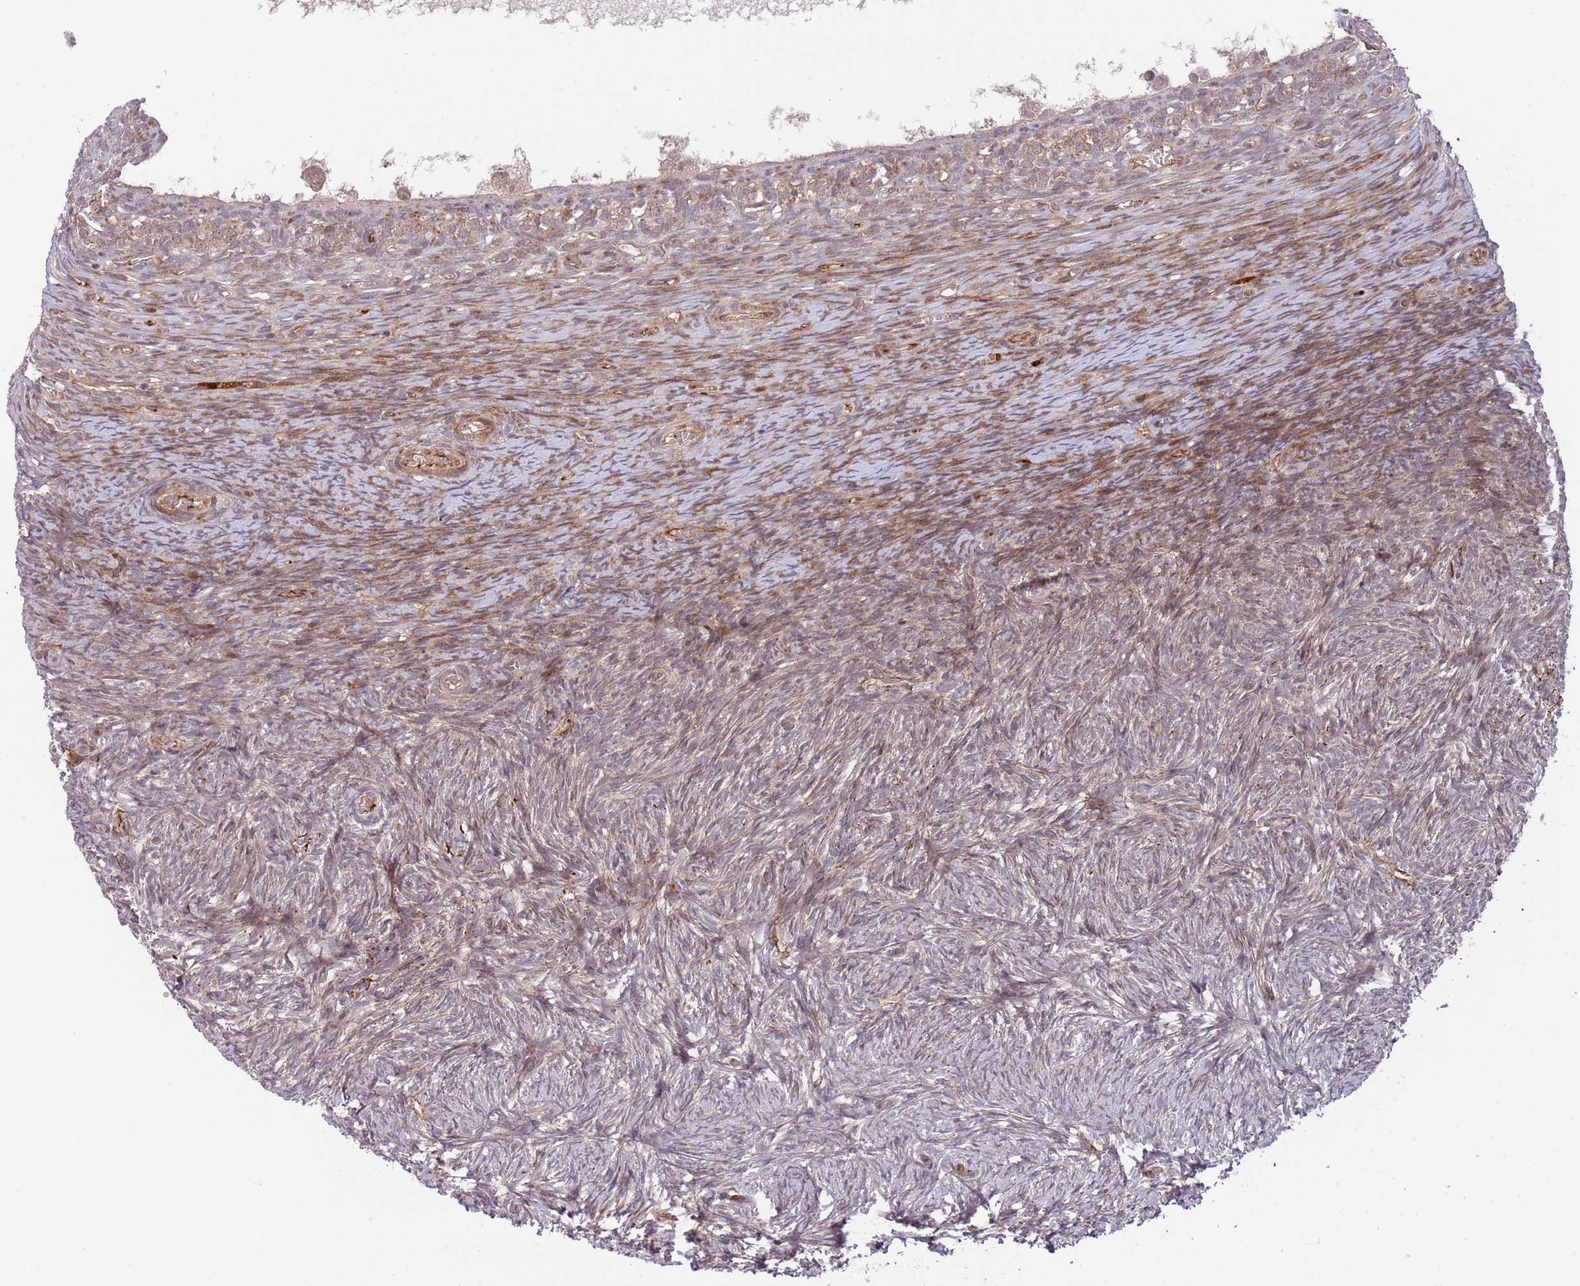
{"staining": {"intensity": "weak", "quantity": "25%-75%", "location": "cytoplasmic/membranous"}, "tissue": "ovary", "cell_type": "Ovarian stroma cells", "image_type": "normal", "snomed": [{"axis": "morphology", "description": "Normal tissue, NOS"}, {"axis": "topography", "description": "Ovary"}], "caption": "There is low levels of weak cytoplasmic/membranous positivity in ovarian stroma cells of benign ovary, as demonstrated by immunohistochemical staining (brown color).", "gene": "NT5DC4", "patient": {"sex": "female", "age": 39}}